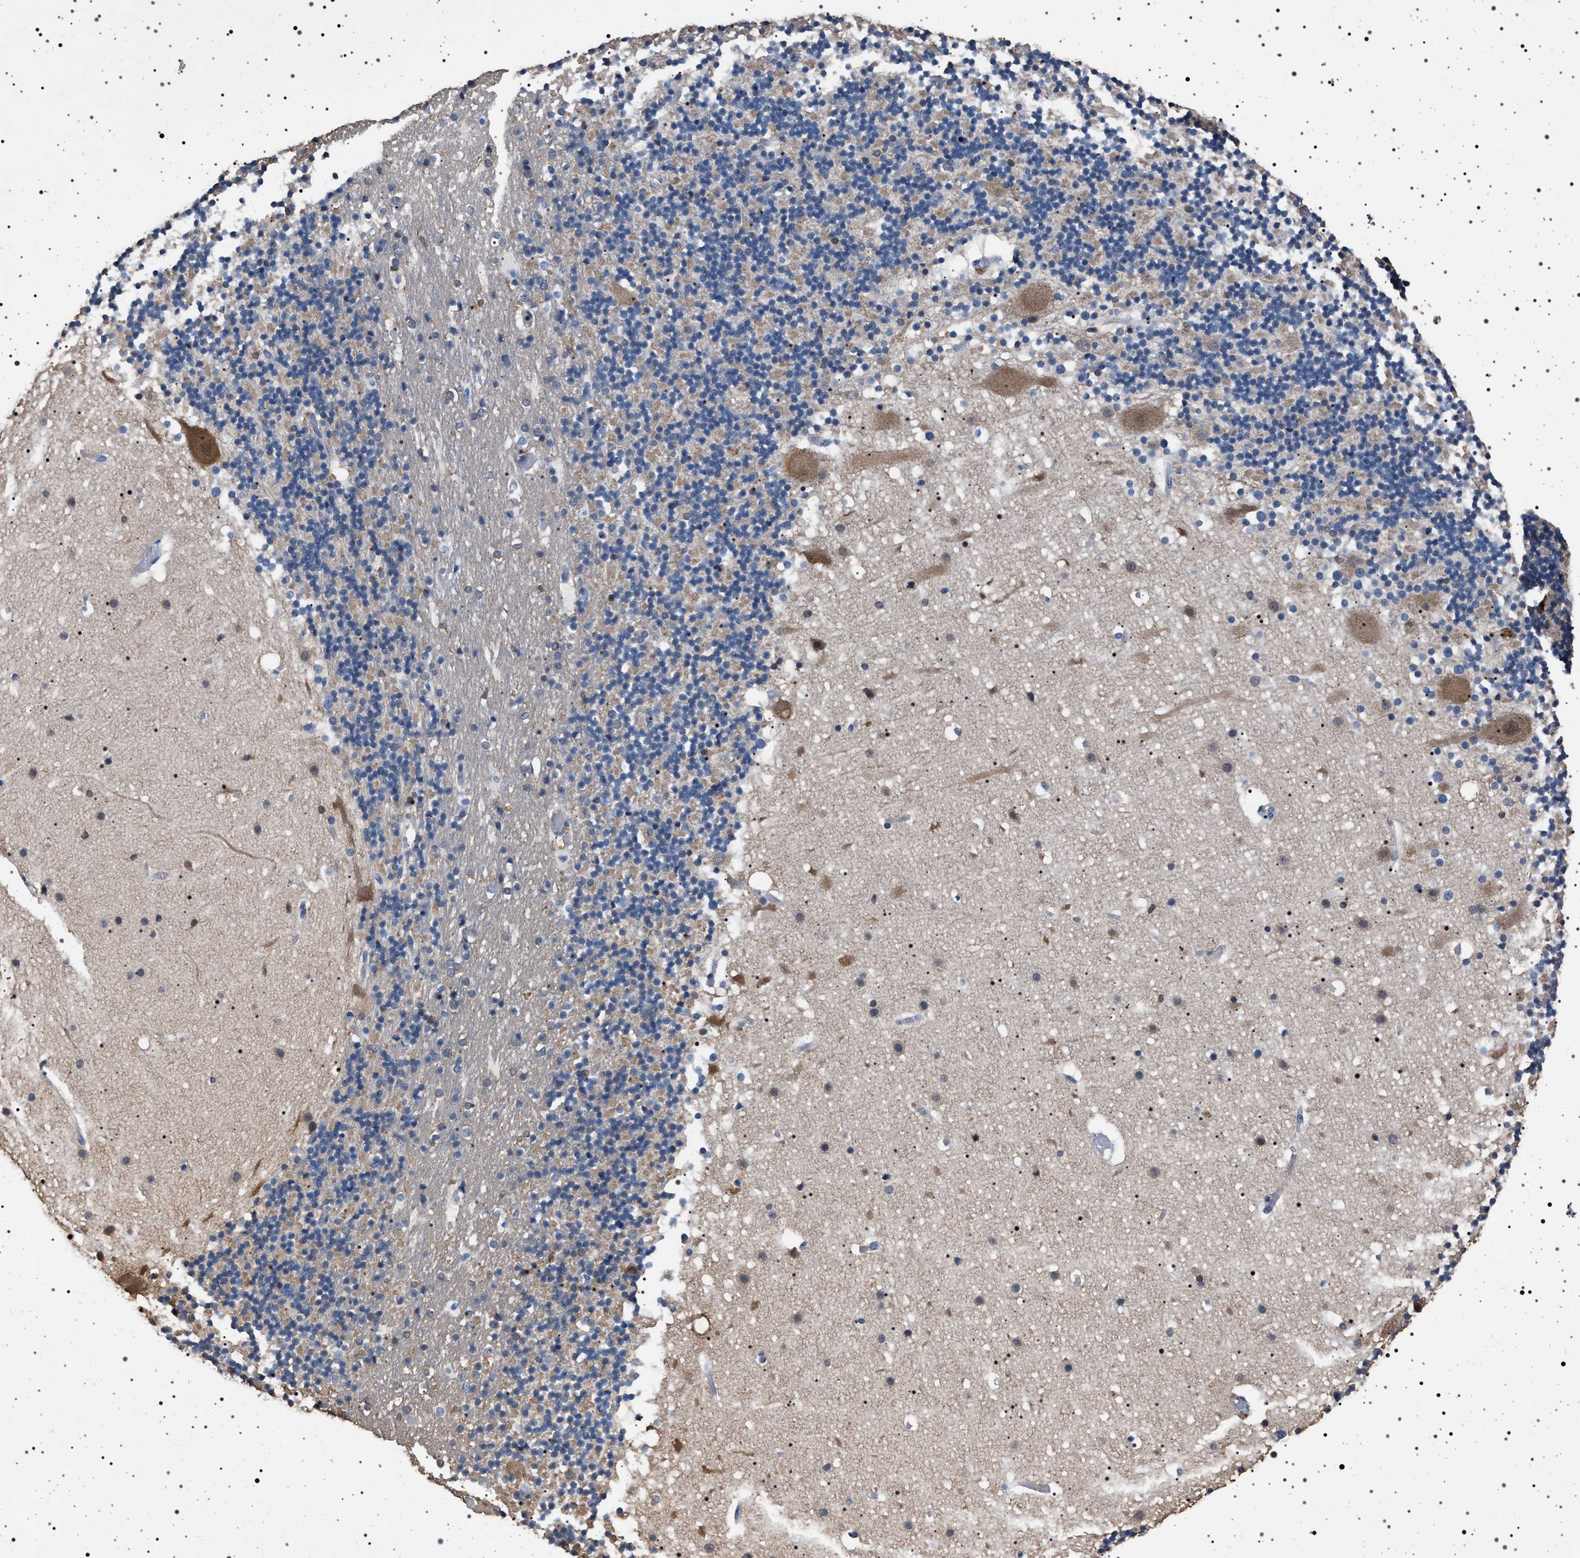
{"staining": {"intensity": "moderate", "quantity": "<25%", "location": "cytoplasmic/membranous"}, "tissue": "cerebellum", "cell_type": "Cells in granular layer", "image_type": "normal", "snomed": [{"axis": "morphology", "description": "Normal tissue, NOS"}, {"axis": "topography", "description": "Cerebellum"}], "caption": "Immunohistochemical staining of benign human cerebellum displays <25% levels of moderate cytoplasmic/membranous protein positivity in about <25% of cells in granular layer.", "gene": "SMAP2", "patient": {"sex": "male", "age": 57}}